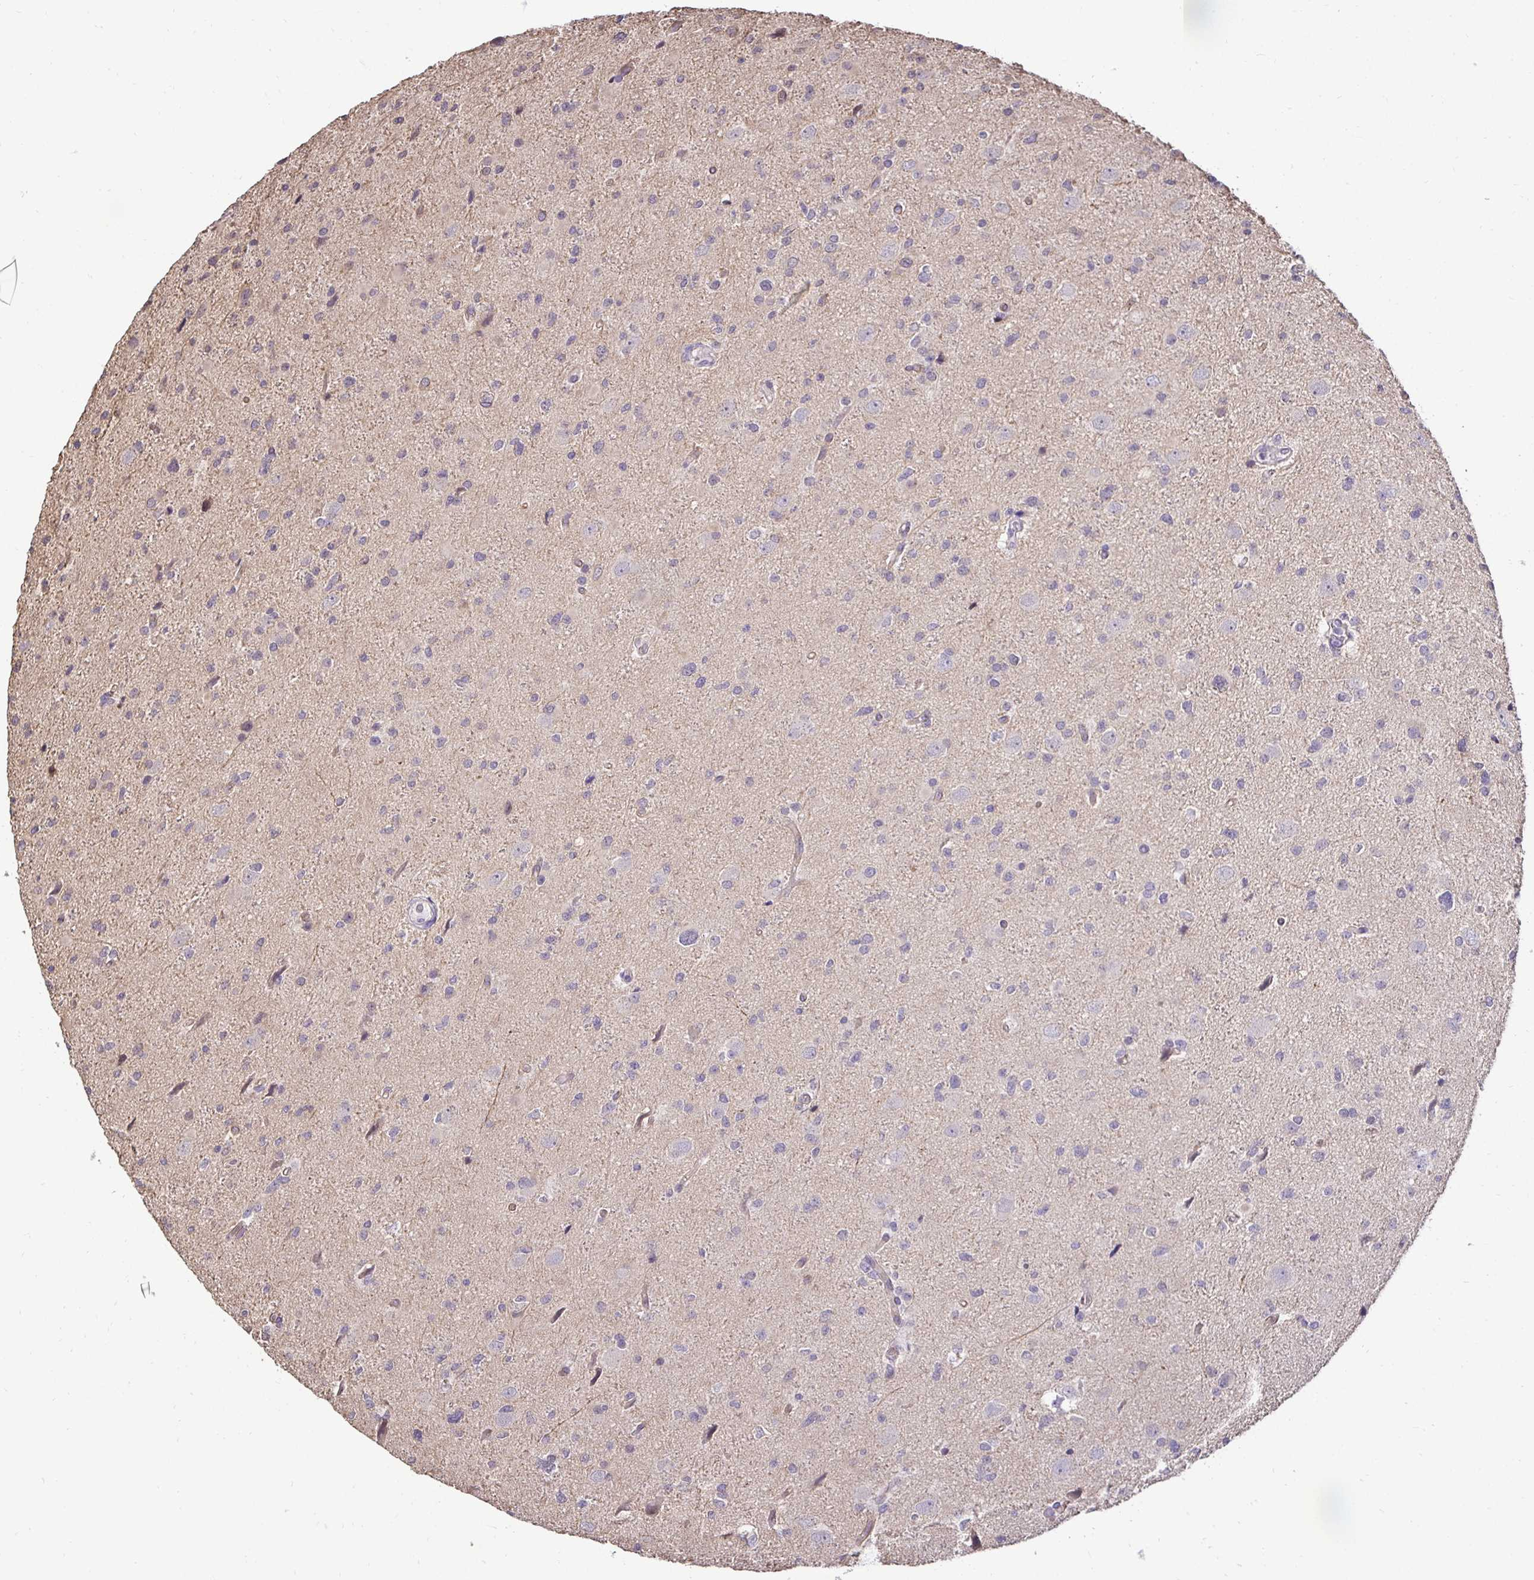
{"staining": {"intensity": "negative", "quantity": "none", "location": "none"}, "tissue": "glioma", "cell_type": "Tumor cells", "image_type": "cancer", "snomed": [{"axis": "morphology", "description": "Glioma, malignant, Low grade"}, {"axis": "topography", "description": "Brain"}], "caption": "Malignant glioma (low-grade) was stained to show a protein in brown. There is no significant staining in tumor cells.", "gene": "SLC9A1", "patient": {"sex": "female", "age": 32}}